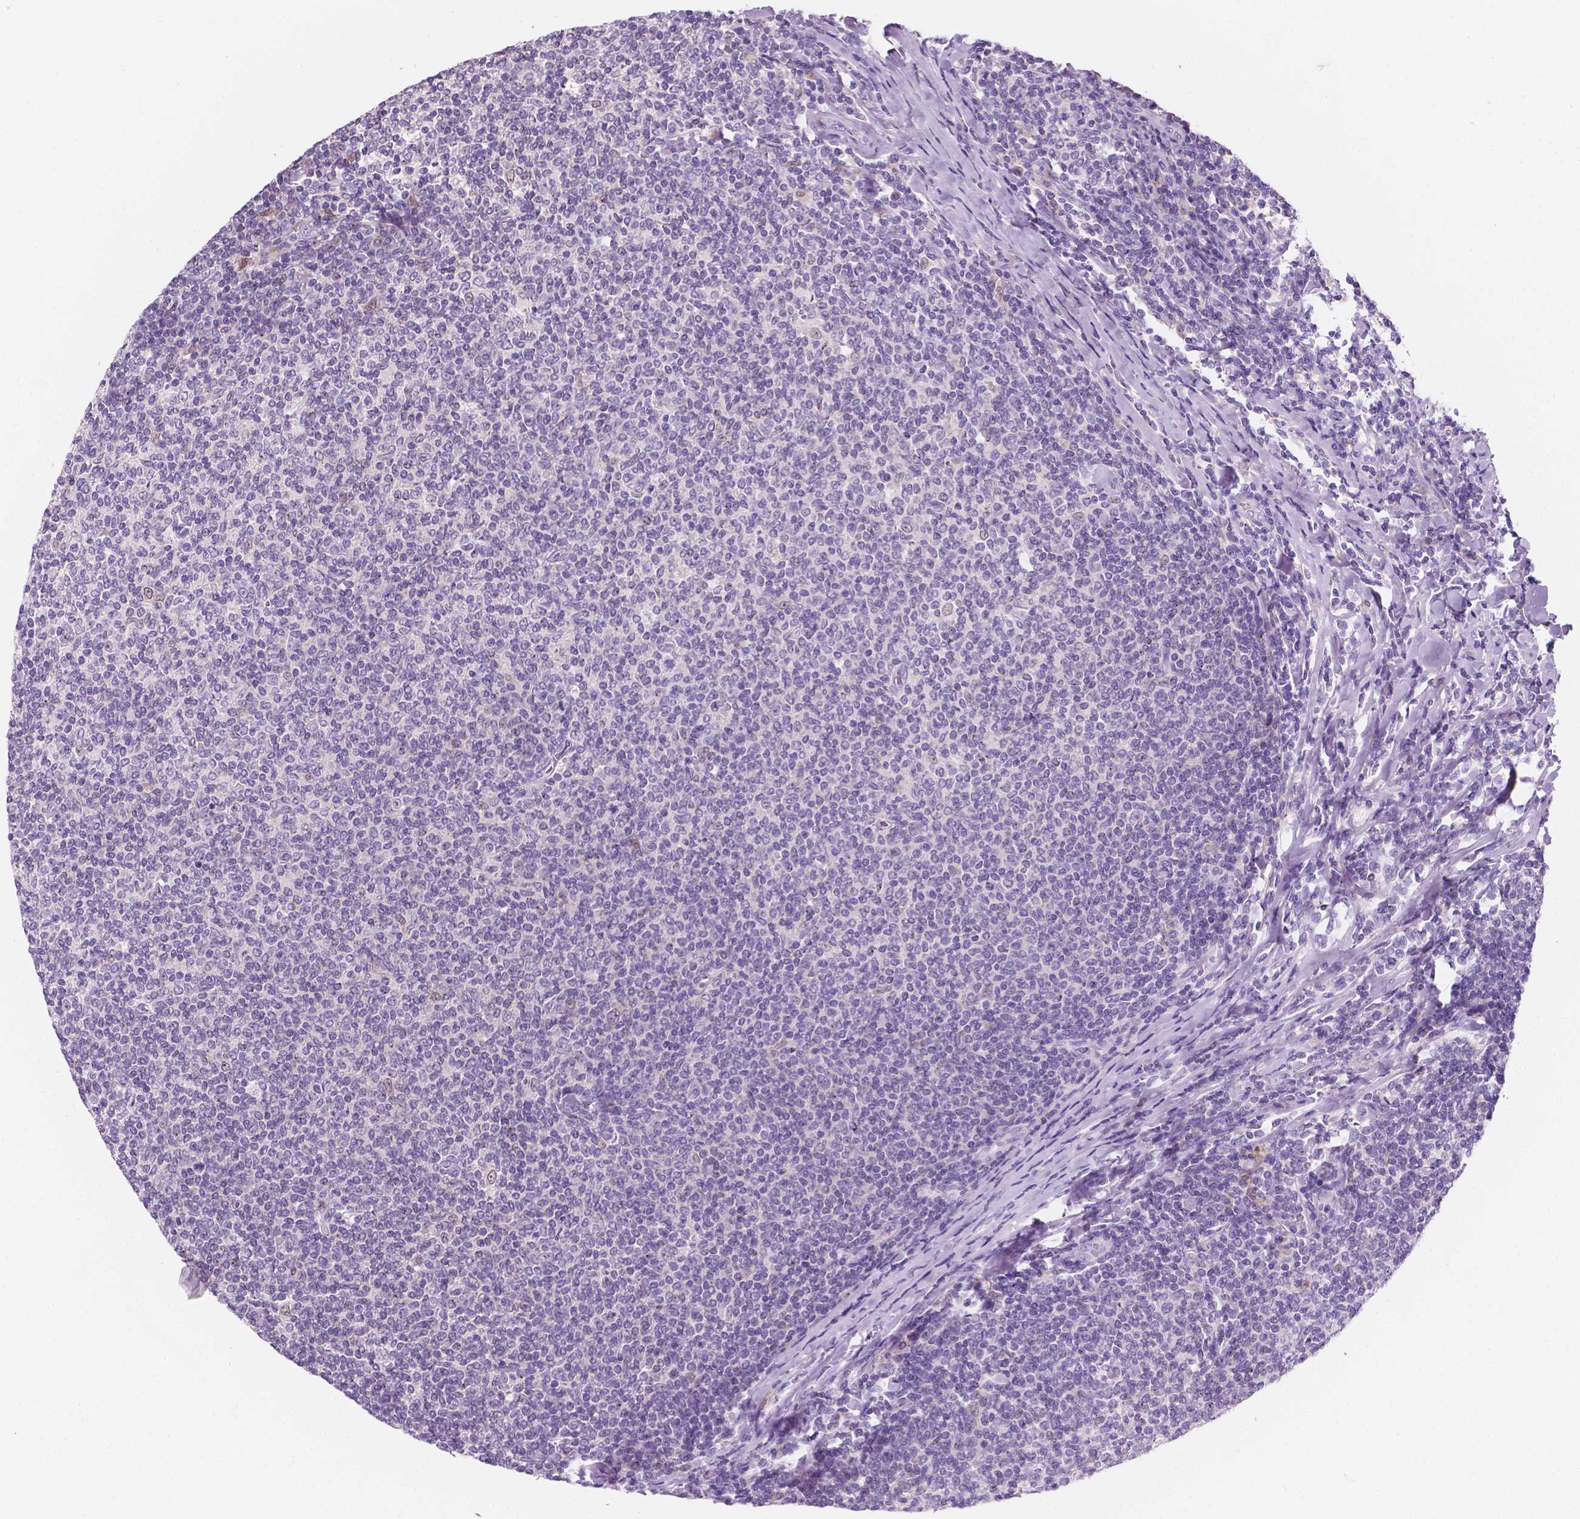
{"staining": {"intensity": "negative", "quantity": "none", "location": "none"}, "tissue": "lymphoma", "cell_type": "Tumor cells", "image_type": "cancer", "snomed": [{"axis": "morphology", "description": "Malignant lymphoma, non-Hodgkin's type, Low grade"}, {"axis": "topography", "description": "Lymph node"}], "caption": "Immunohistochemistry image of human lymphoma stained for a protein (brown), which displays no staining in tumor cells.", "gene": "IREB2", "patient": {"sex": "male", "age": 52}}